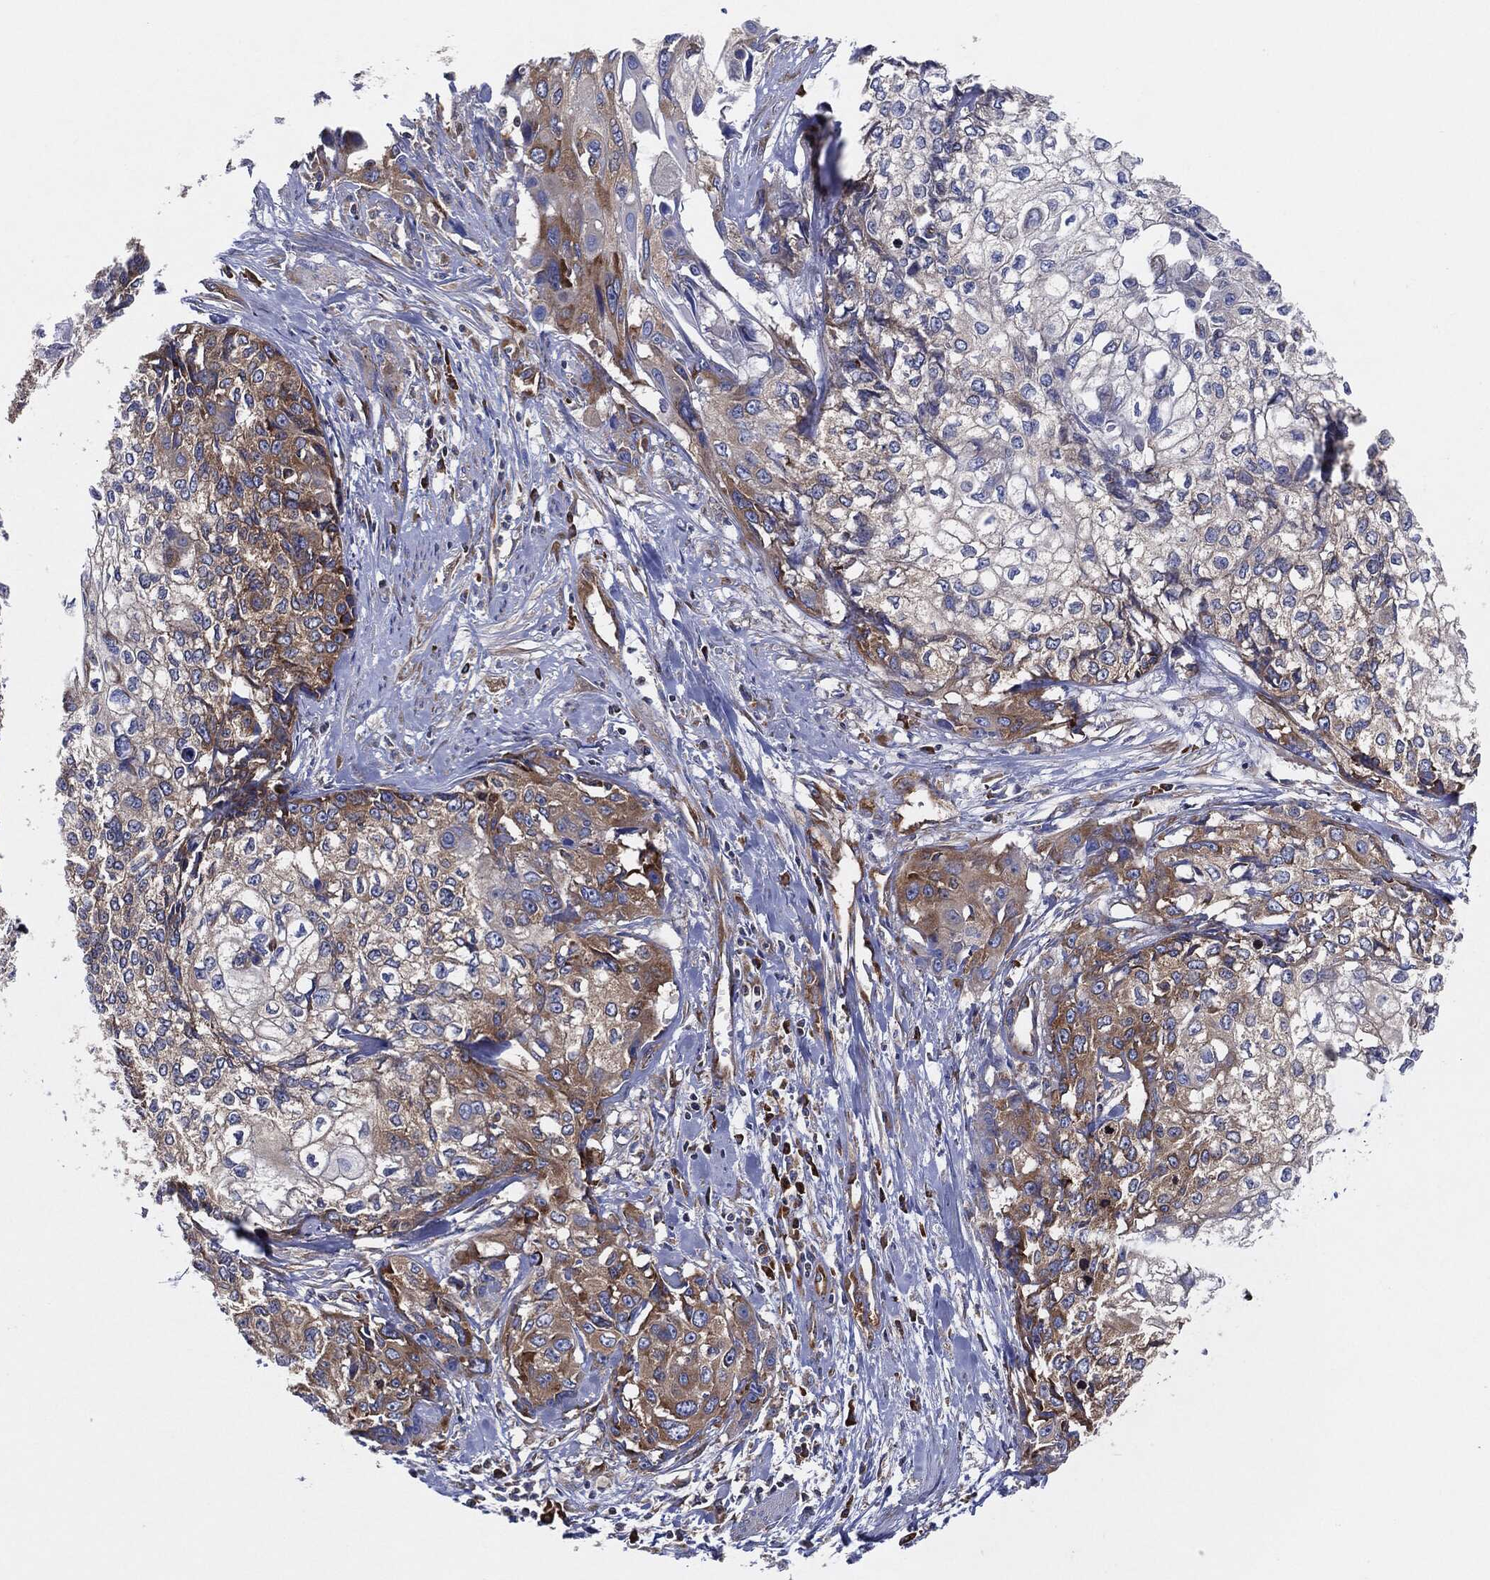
{"staining": {"intensity": "weak", "quantity": "25%-75%", "location": "cytoplasmic/membranous"}, "tissue": "cervical cancer", "cell_type": "Tumor cells", "image_type": "cancer", "snomed": [{"axis": "morphology", "description": "Squamous cell carcinoma, NOS"}, {"axis": "topography", "description": "Cervix"}], "caption": "Cervical cancer (squamous cell carcinoma) stained with a protein marker shows weak staining in tumor cells.", "gene": "EIF2S2", "patient": {"sex": "female", "age": 58}}